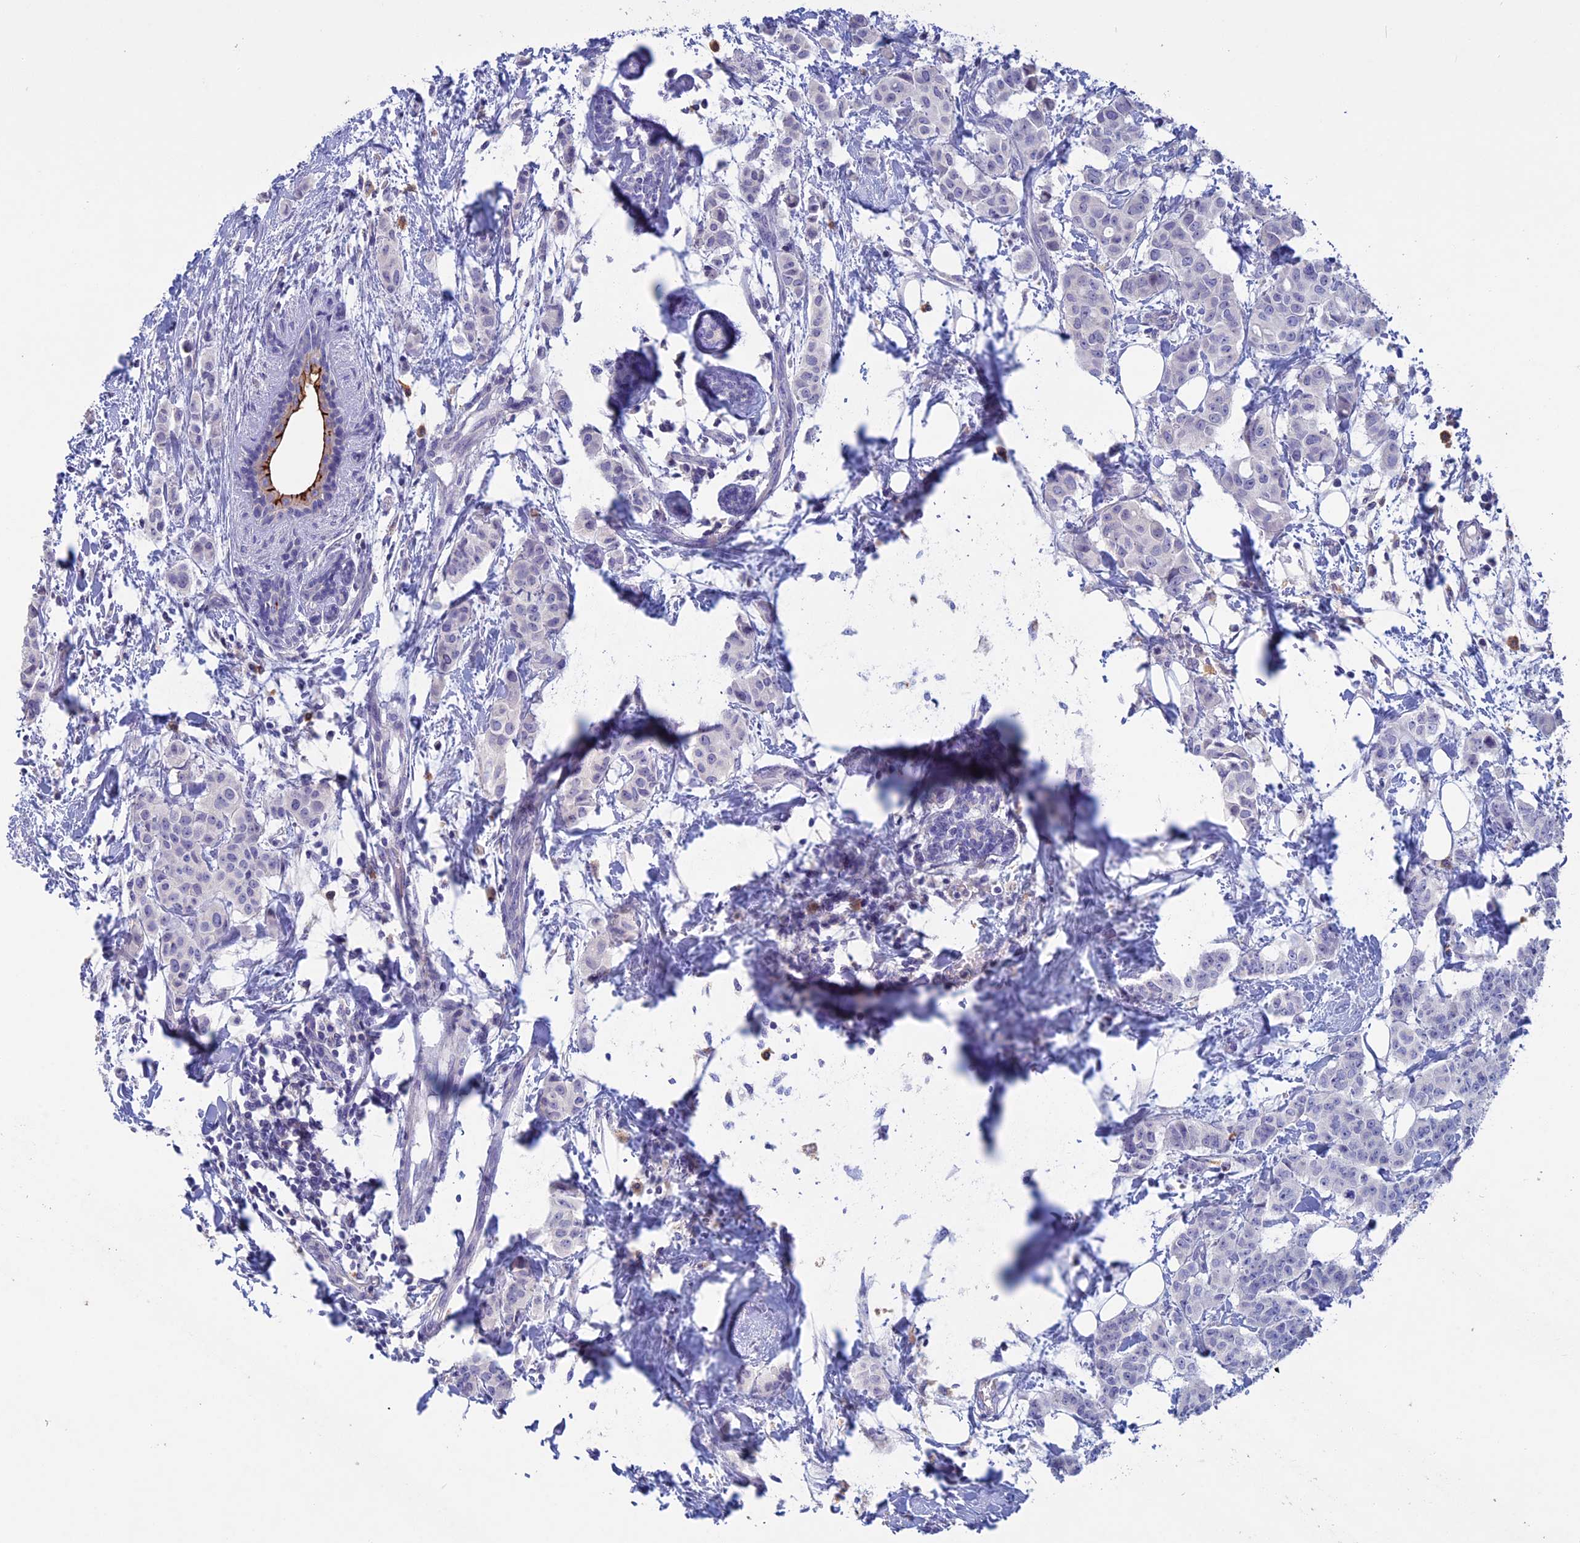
{"staining": {"intensity": "negative", "quantity": "none", "location": "none"}, "tissue": "breast cancer", "cell_type": "Tumor cells", "image_type": "cancer", "snomed": [{"axis": "morphology", "description": "Duct carcinoma"}, {"axis": "topography", "description": "Breast"}], "caption": "The photomicrograph displays no significant positivity in tumor cells of breast cancer.", "gene": "SLC2A6", "patient": {"sex": "female", "age": 40}}